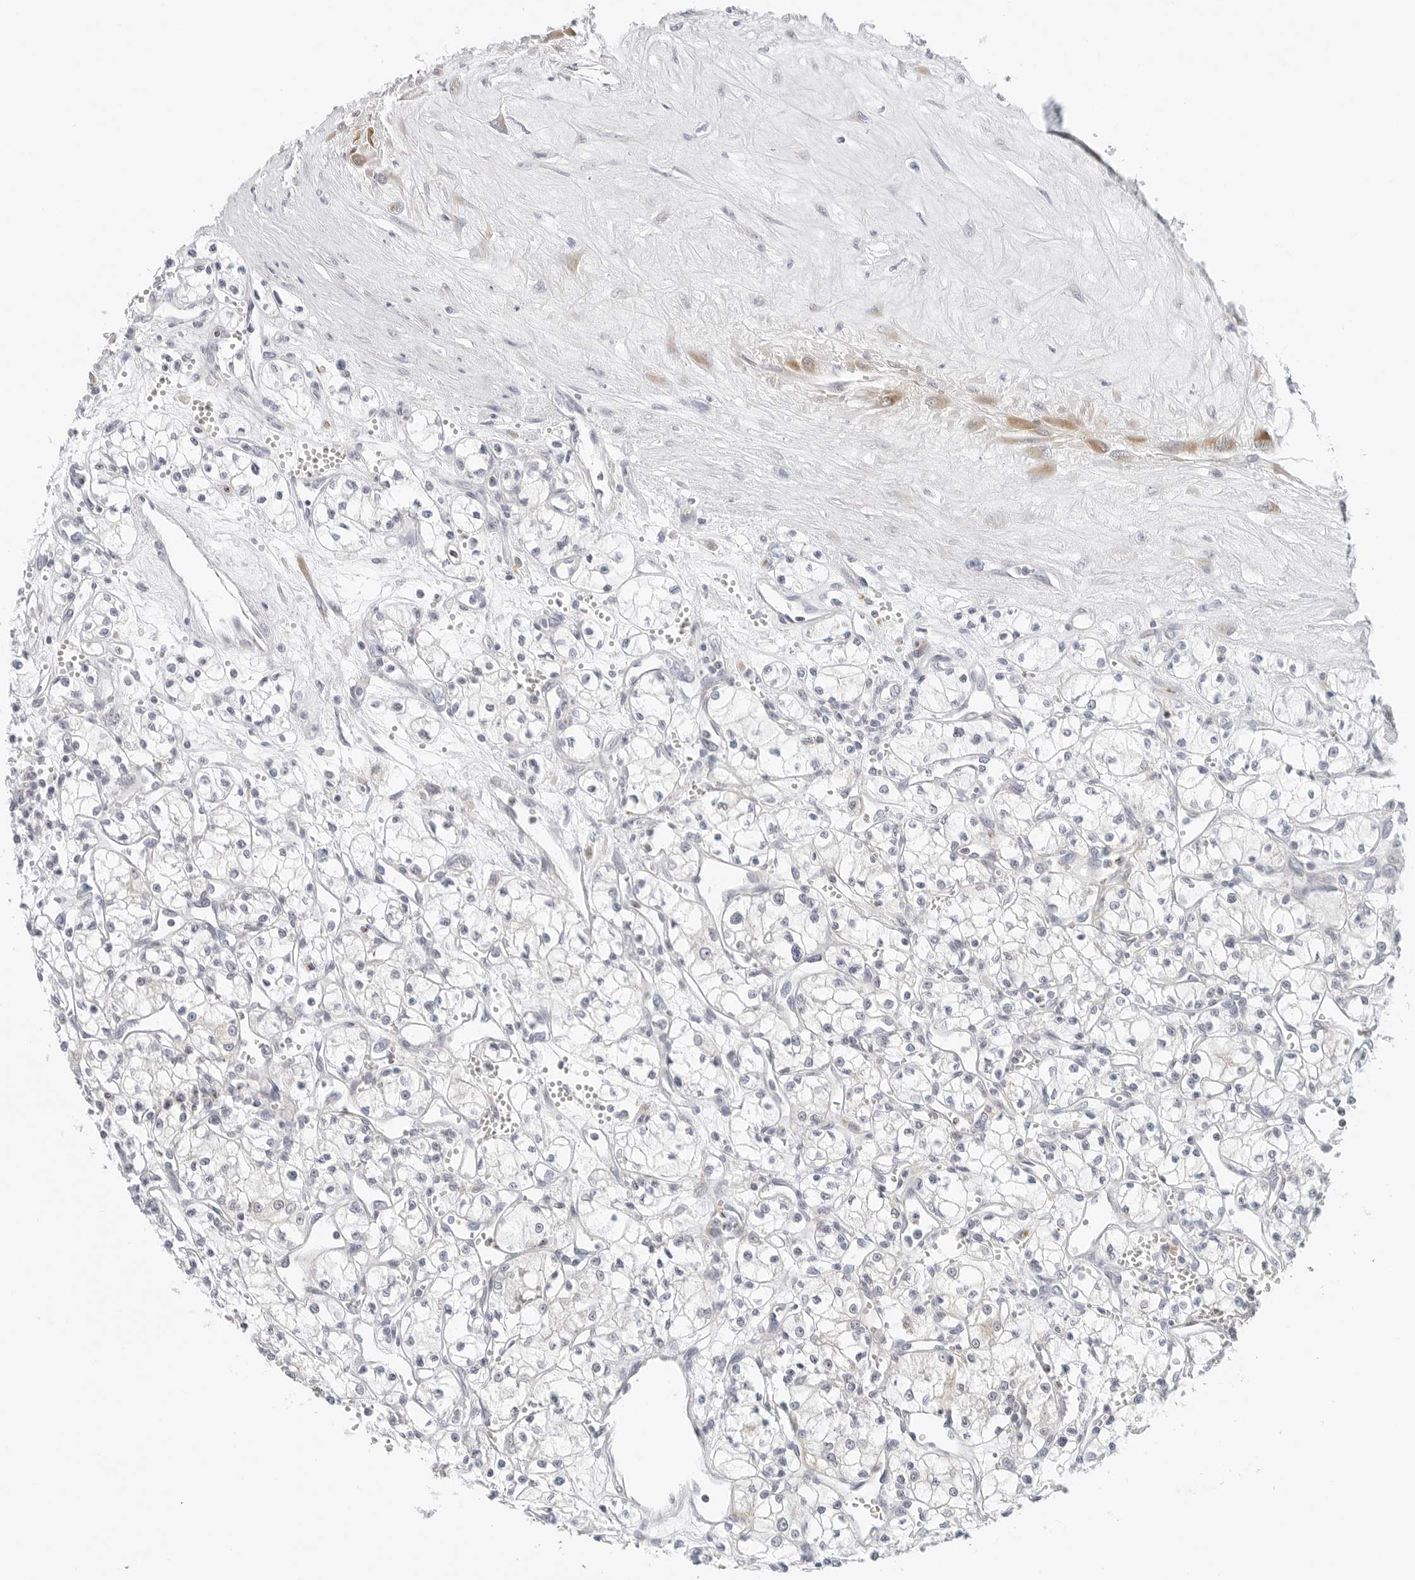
{"staining": {"intensity": "negative", "quantity": "none", "location": "none"}, "tissue": "renal cancer", "cell_type": "Tumor cells", "image_type": "cancer", "snomed": [{"axis": "morphology", "description": "Adenocarcinoma, NOS"}, {"axis": "topography", "description": "Kidney"}], "caption": "Protein analysis of renal adenocarcinoma demonstrates no significant expression in tumor cells. The staining is performed using DAB brown chromogen with nuclei counter-stained in using hematoxylin.", "gene": "TSEN2", "patient": {"sex": "male", "age": 59}}